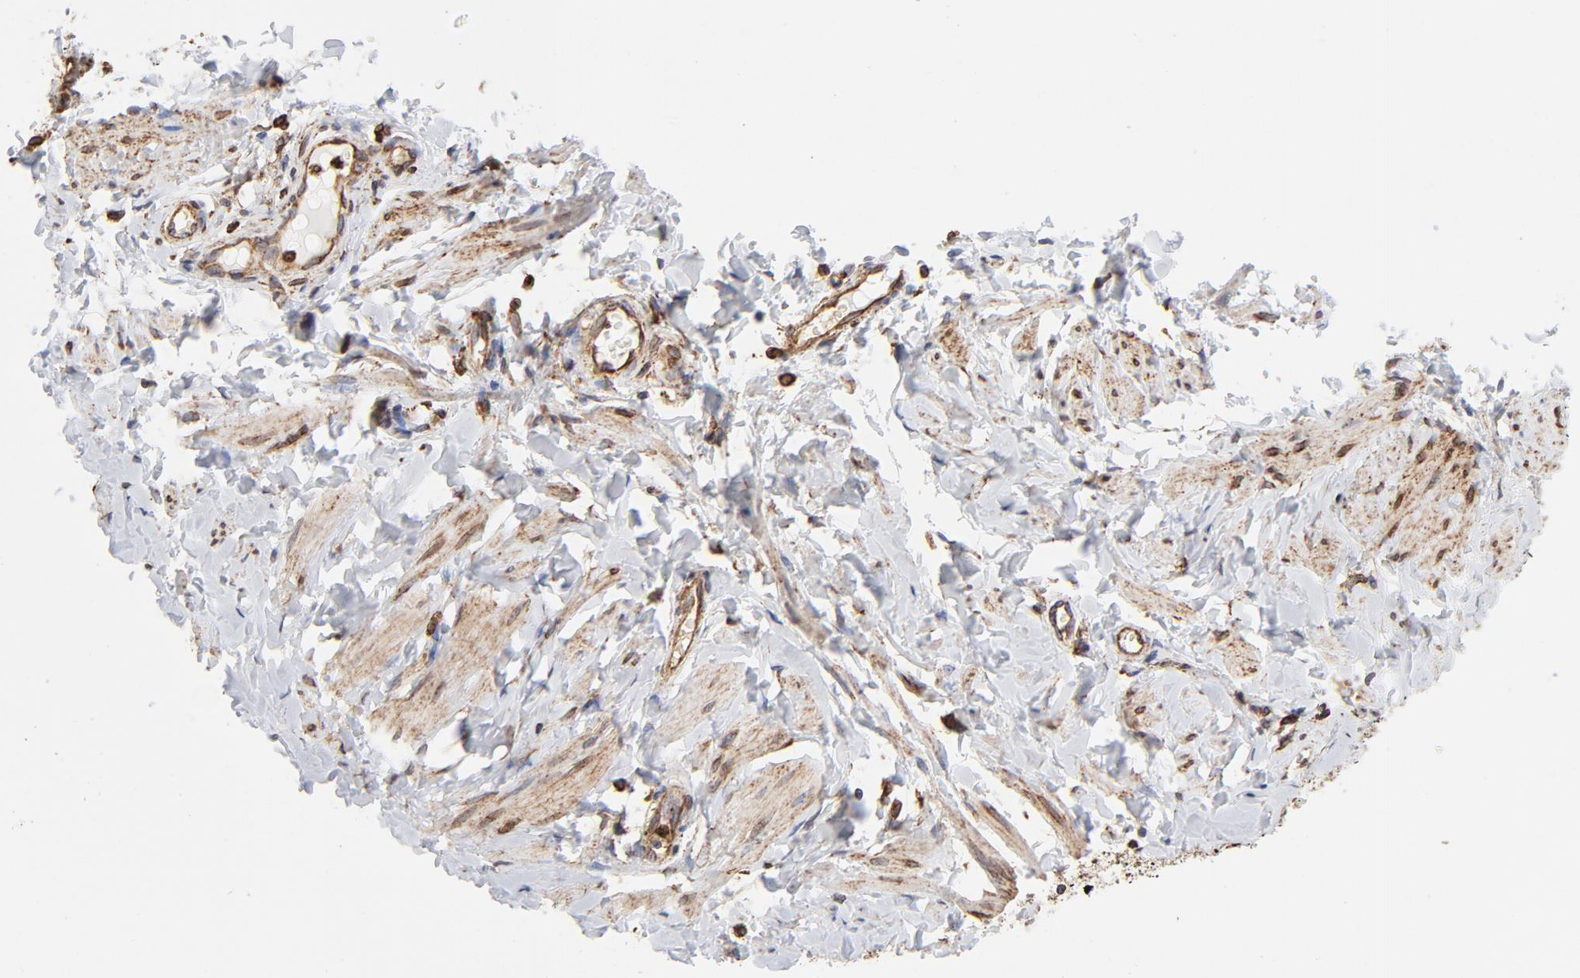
{"staining": {"intensity": "moderate", "quantity": ">75%", "location": "cytoplasmic/membranous"}, "tissue": "vagina", "cell_type": "Squamous epithelial cells", "image_type": "normal", "snomed": [{"axis": "morphology", "description": "Normal tissue, NOS"}, {"axis": "topography", "description": "Vagina"}], "caption": "Immunohistochemistry photomicrograph of normal human vagina stained for a protein (brown), which shows medium levels of moderate cytoplasmic/membranous positivity in approximately >75% of squamous epithelial cells.", "gene": "CANX", "patient": {"sex": "female", "age": 55}}